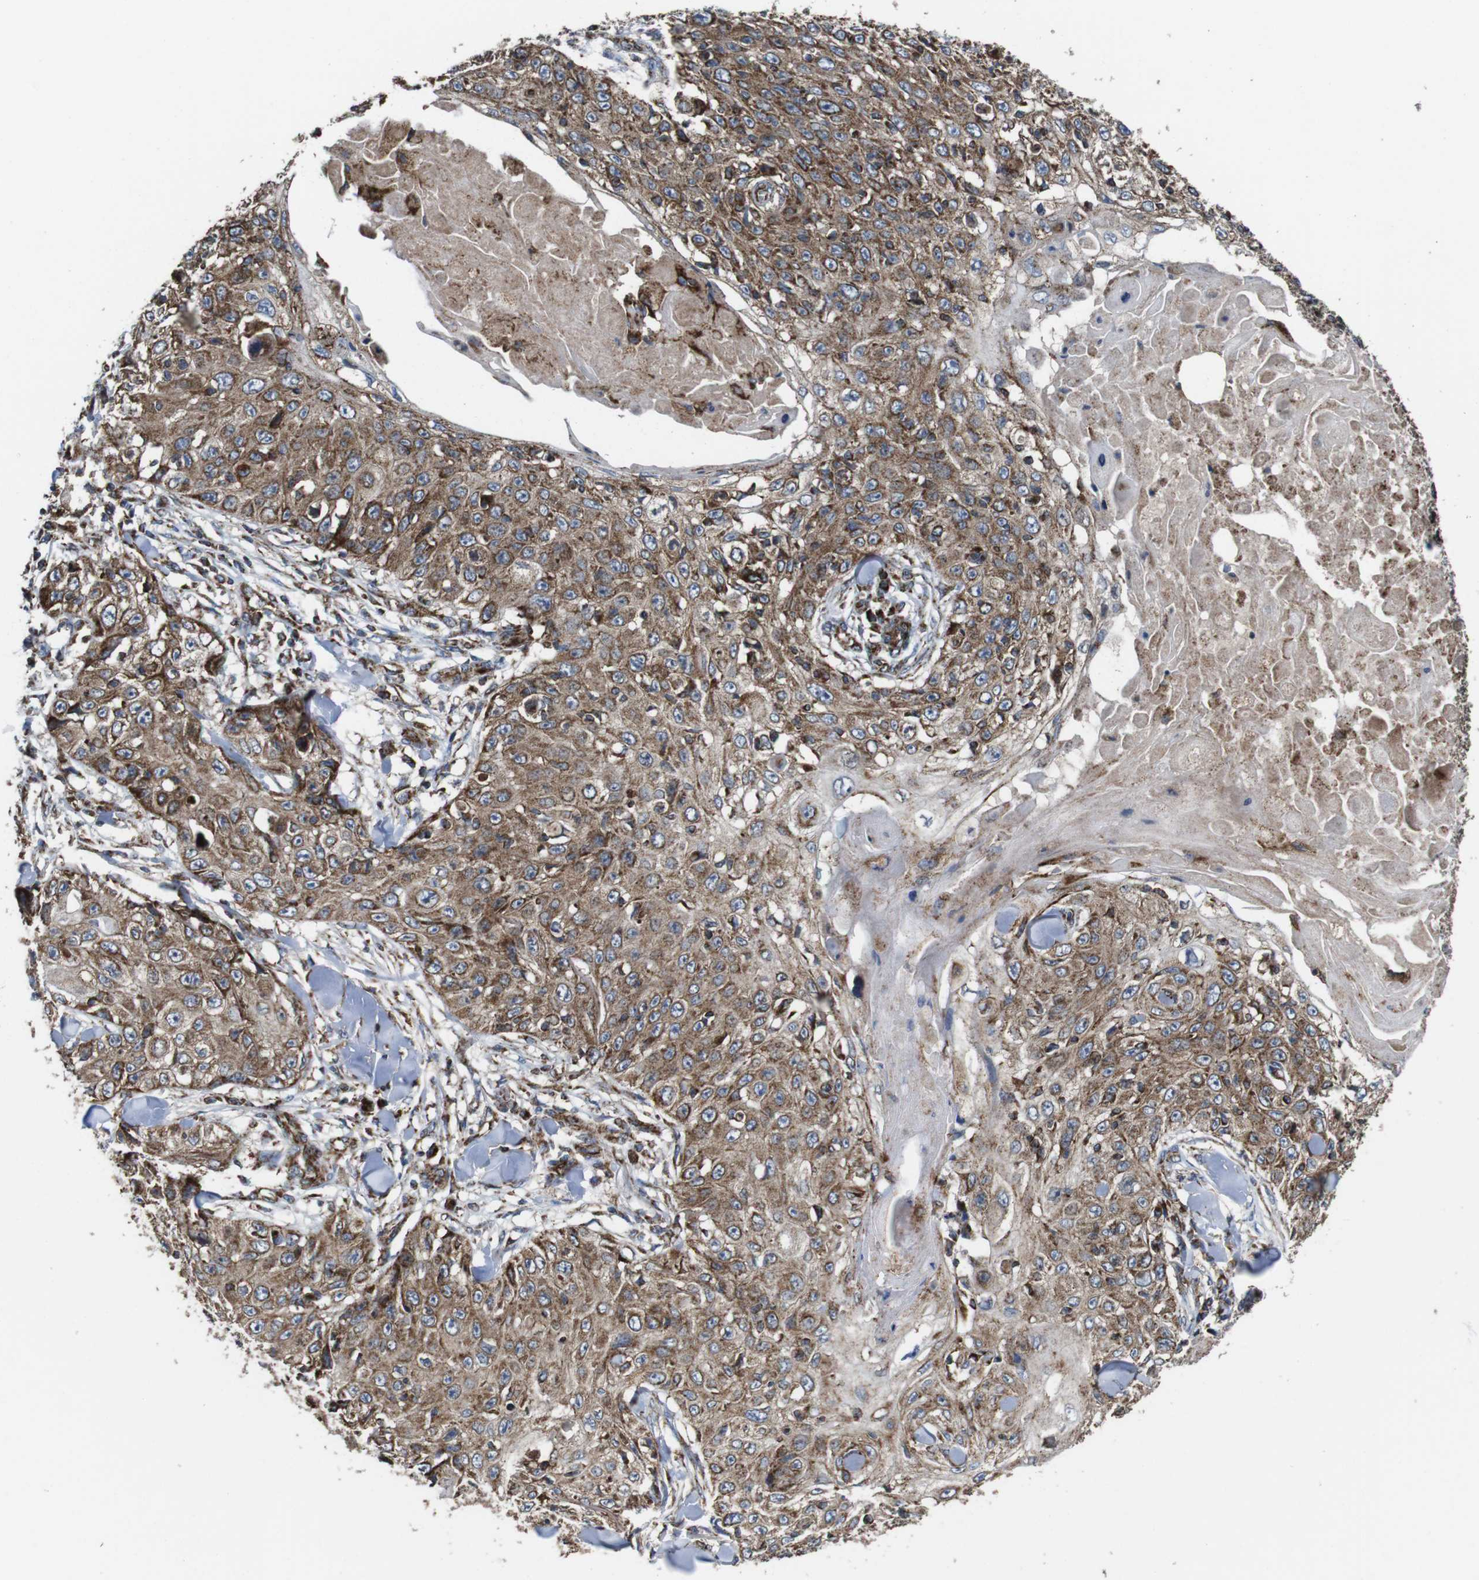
{"staining": {"intensity": "moderate", "quantity": ">75%", "location": "cytoplasmic/membranous"}, "tissue": "skin cancer", "cell_type": "Tumor cells", "image_type": "cancer", "snomed": [{"axis": "morphology", "description": "Squamous cell carcinoma, NOS"}, {"axis": "topography", "description": "Skin"}], "caption": "This histopathology image exhibits immunohistochemistry staining of skin cancer, with medium moderate cytoplasmic/membranous expression in about >75% of tumor cells.", "gene": "HK1", "patient": {"sex": "male", "age": 86}}